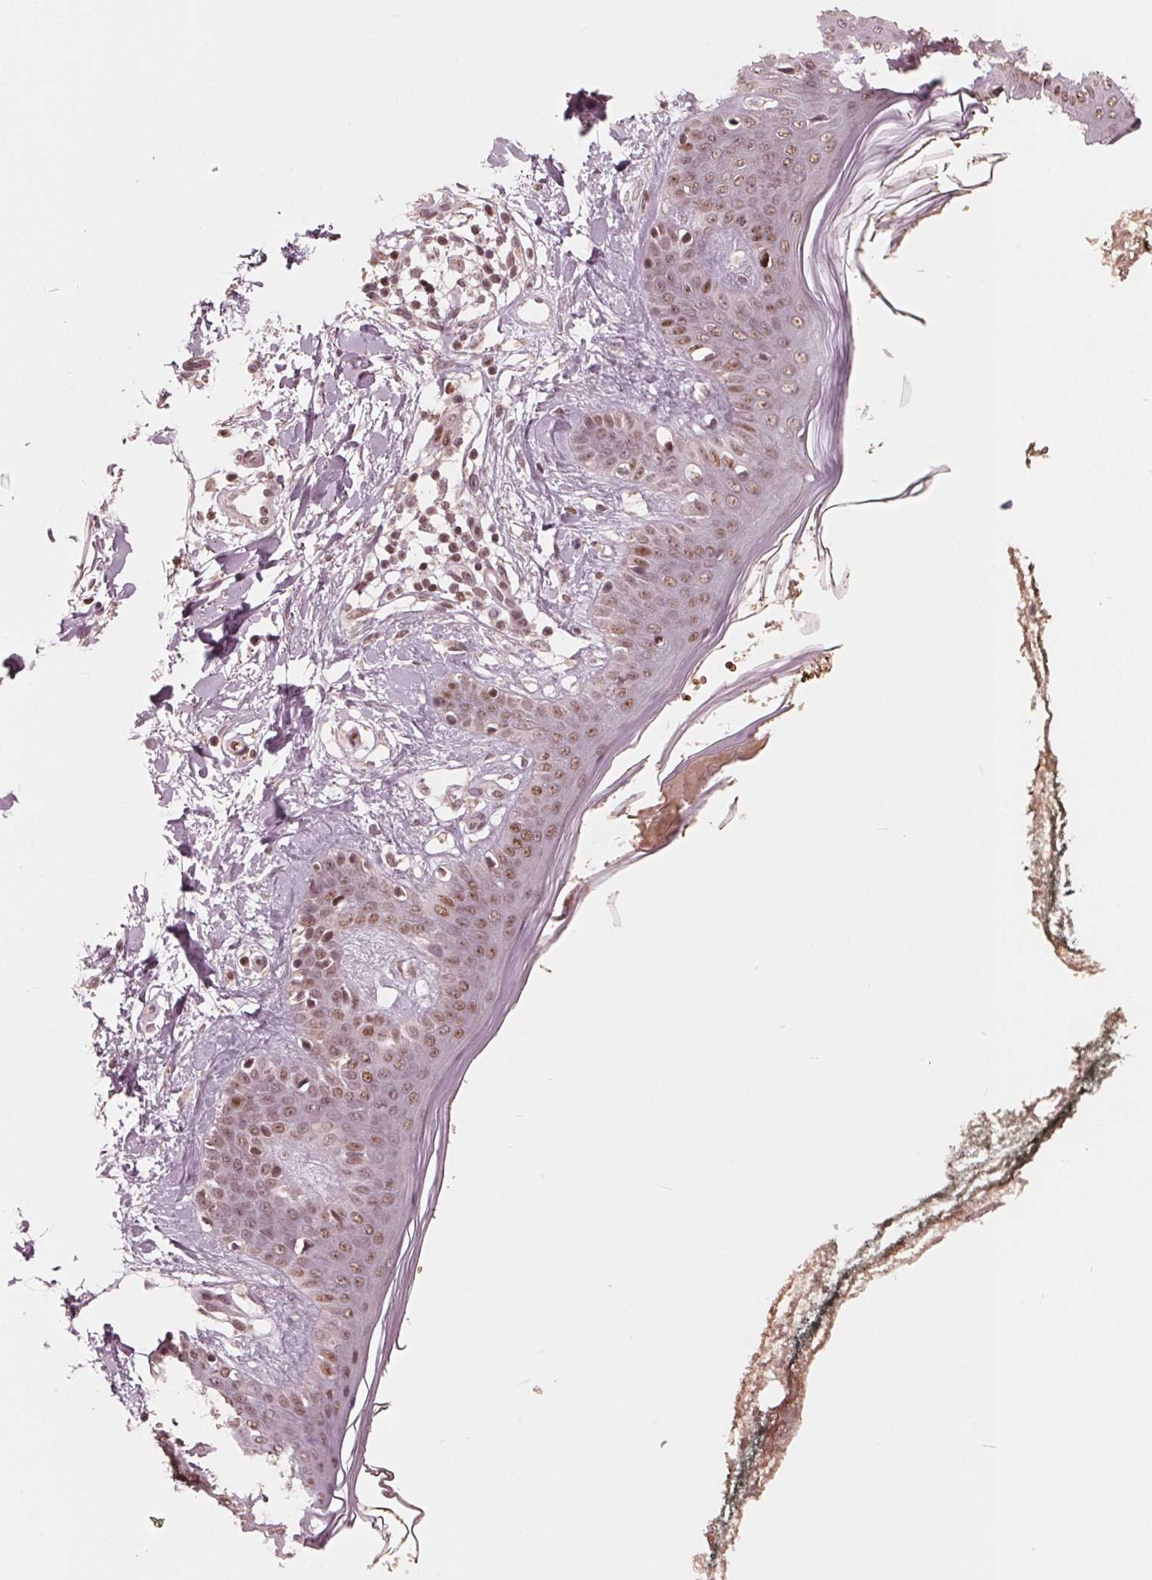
{"staining": {"intensity": "weak", "quantity": "25%-75%", "location": "cytoplasmic/membranous,nuclear"}, "tissue": "skin", "cell_type": "Fibroblasts", "image_type": "normal", "snomed": [{"axis": "morphology", "description": "Normal tissue, NOS"}, {"axis": "topography", "description": "Skin"}], "caption": "Unremarkable skin shows weak cytoplasmic/membranous,nuclear positivity in approximately 25%-75% of fibroblasts.", "gene": "HIRIP3", "patient": {"sex": "female", "age": 34}}